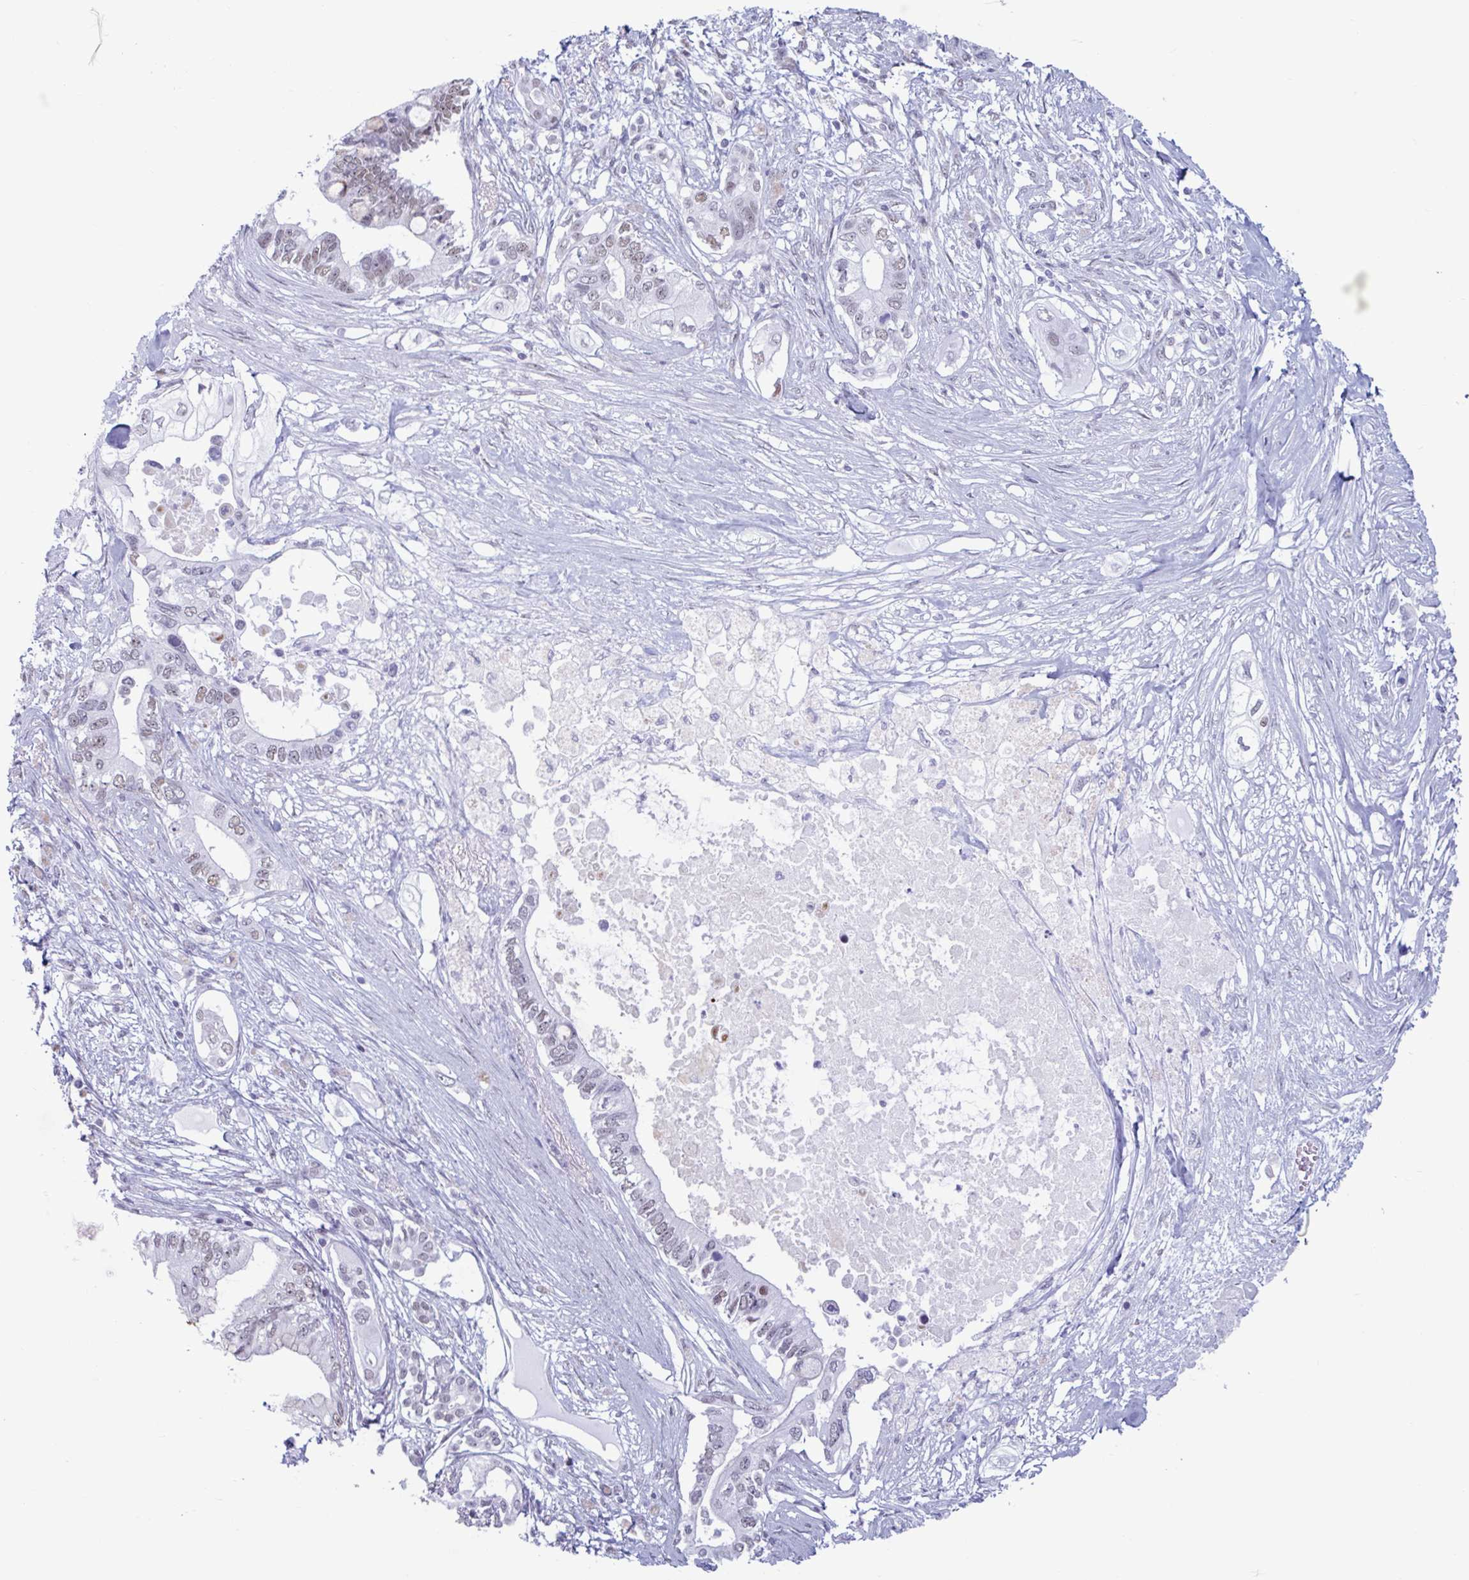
{"staining": {"intensity": "weak", "quantity": "25%-75%", "location": "nuclear"}, "tissue": "pancreatic cancer", "cell_type": "Tumor cells", "image_type": "cancer", "snomed": [{"axis": "morphology", "description": "Adenocarcinoma, NOS"}, {"axis": "topography", "description": "Pancreas"}], "caption": "Tumor cells exhibit low levels of weak nuclear staining in about 25%-75% of cells in human pancreatic adenocarcinoma.", "gene": "MSMB", "patient": {"sex": "female", "age": 63}}